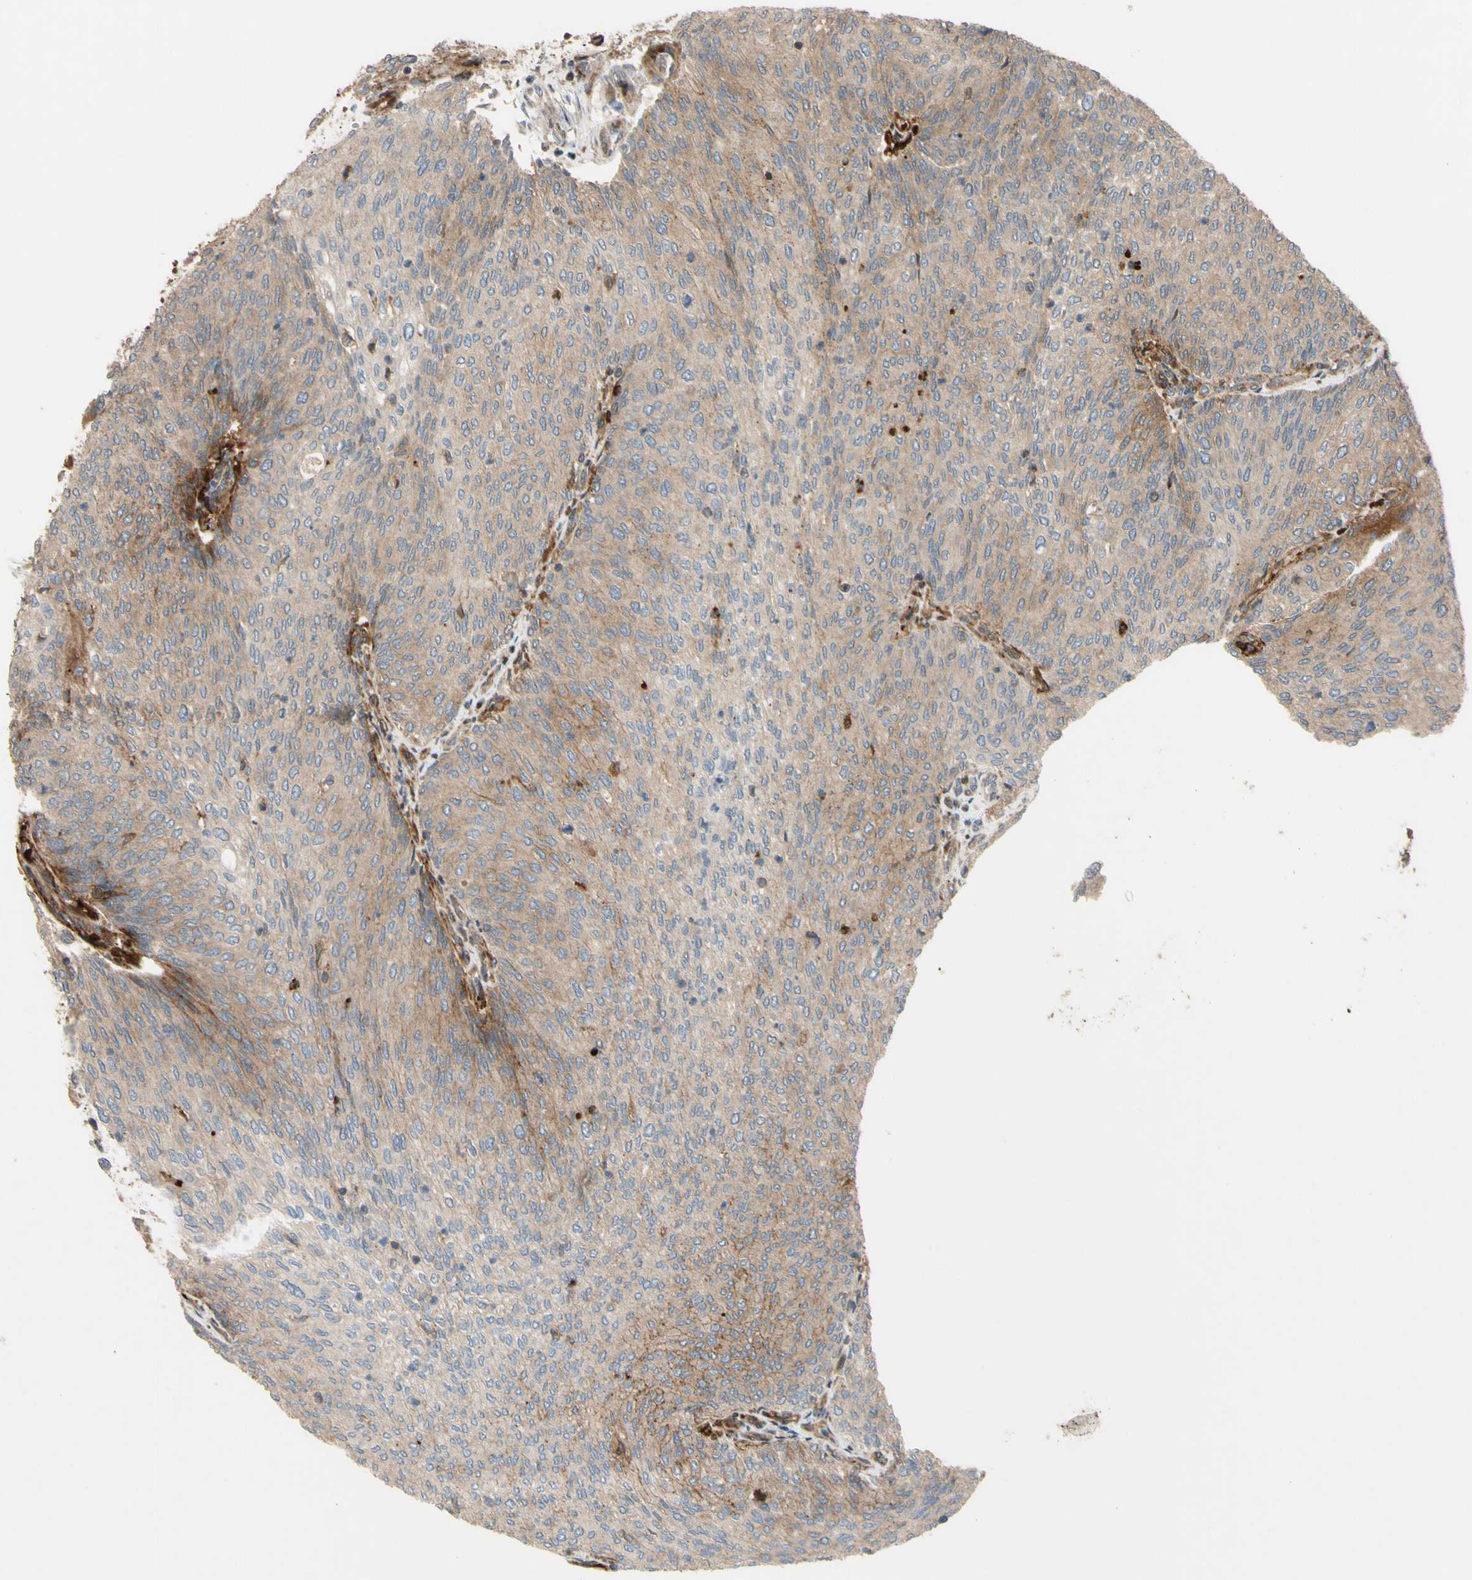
{"staining": {"intensity": "weak", "quantity": ">75%", "location": "cytoplasmic/membranous"}, "tissue": "urothelial cancer", "cell_type": "Tumor cells", "image_type": "cancer", "snomed": [{"axis": "morphology", "description": "Urothelial carcinoma, Low grade"}, {"axis": "topography", "description": "Urinary bladder"}], "caption": "Protein expression analysis of urothelial carcinoma (low-grade) demonstrates weak cytoplasmic/membranous positivity in about >75% of tumor cells. The protein of interest is shown in brown color, while the nuclei are stained blue.", "gene": "SPTLC1", "patient": {"sex": "female", "age": 79}}